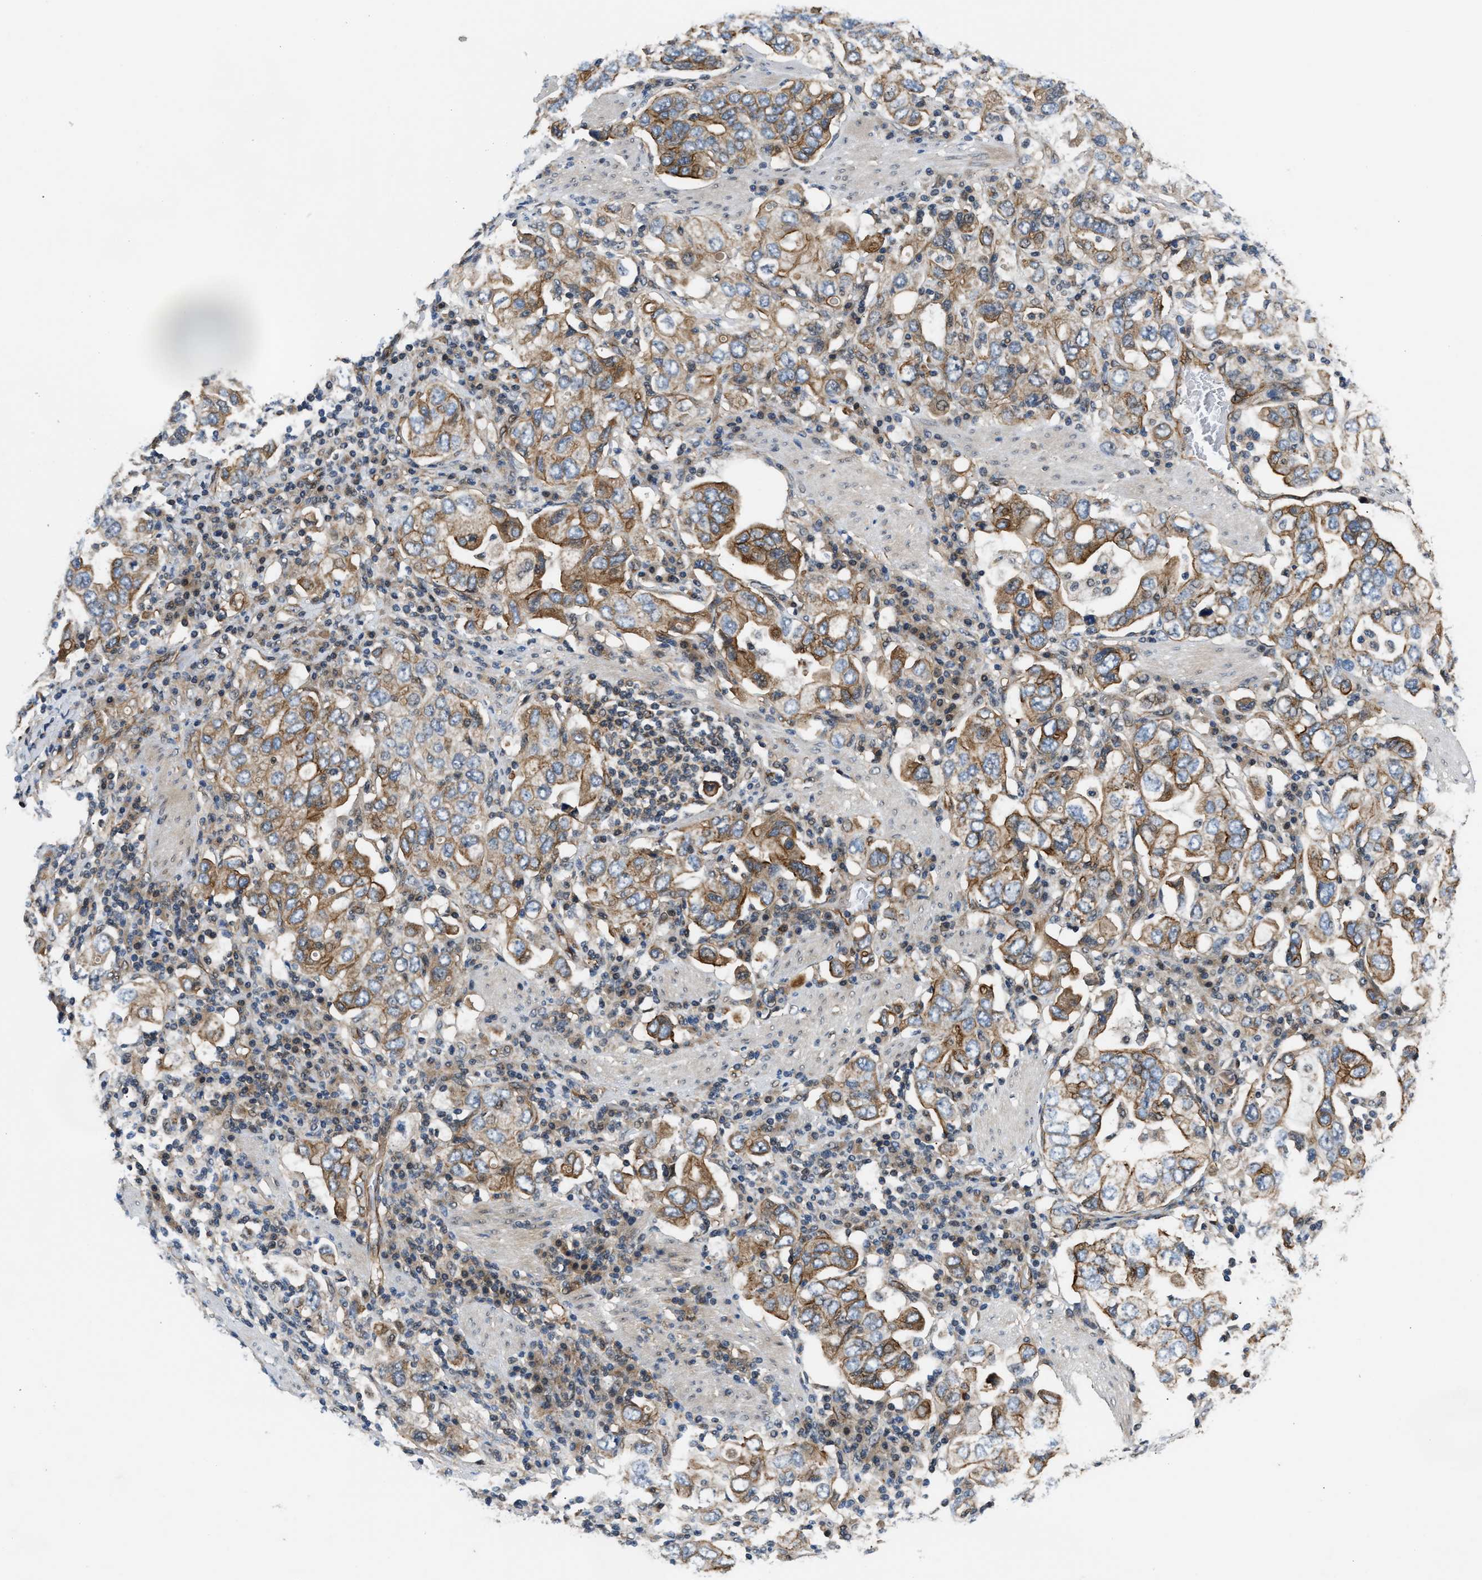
{"staining": {"intensity": "moderate", "quantity": ">75%", "location": "cytoplasmic/membranous"}, "tissue": "stomach cancer", "cell_type": "Tumor cells", "image_type": "cancer", "snomed": [{"axis": "morphology", "description": "Adenocarcinoma, NOS"}, {"axis": "topography", "description": "Stomach, upper"}], "caption": "DAB immunohistochemical staining of human stomach adenocarcinoma shows moderate cytoplasmic/membranous protein expression in about >75% of tumor cells. The staining was performed using DAB (3,3'-diaminobenzidine) to visualize the protein expression in brown, while the nuclei were stained in blue with hematoxylin (Magnification: 20x).", "gene": "COPS2", "patient": {"sex": "male", "age": 62}}